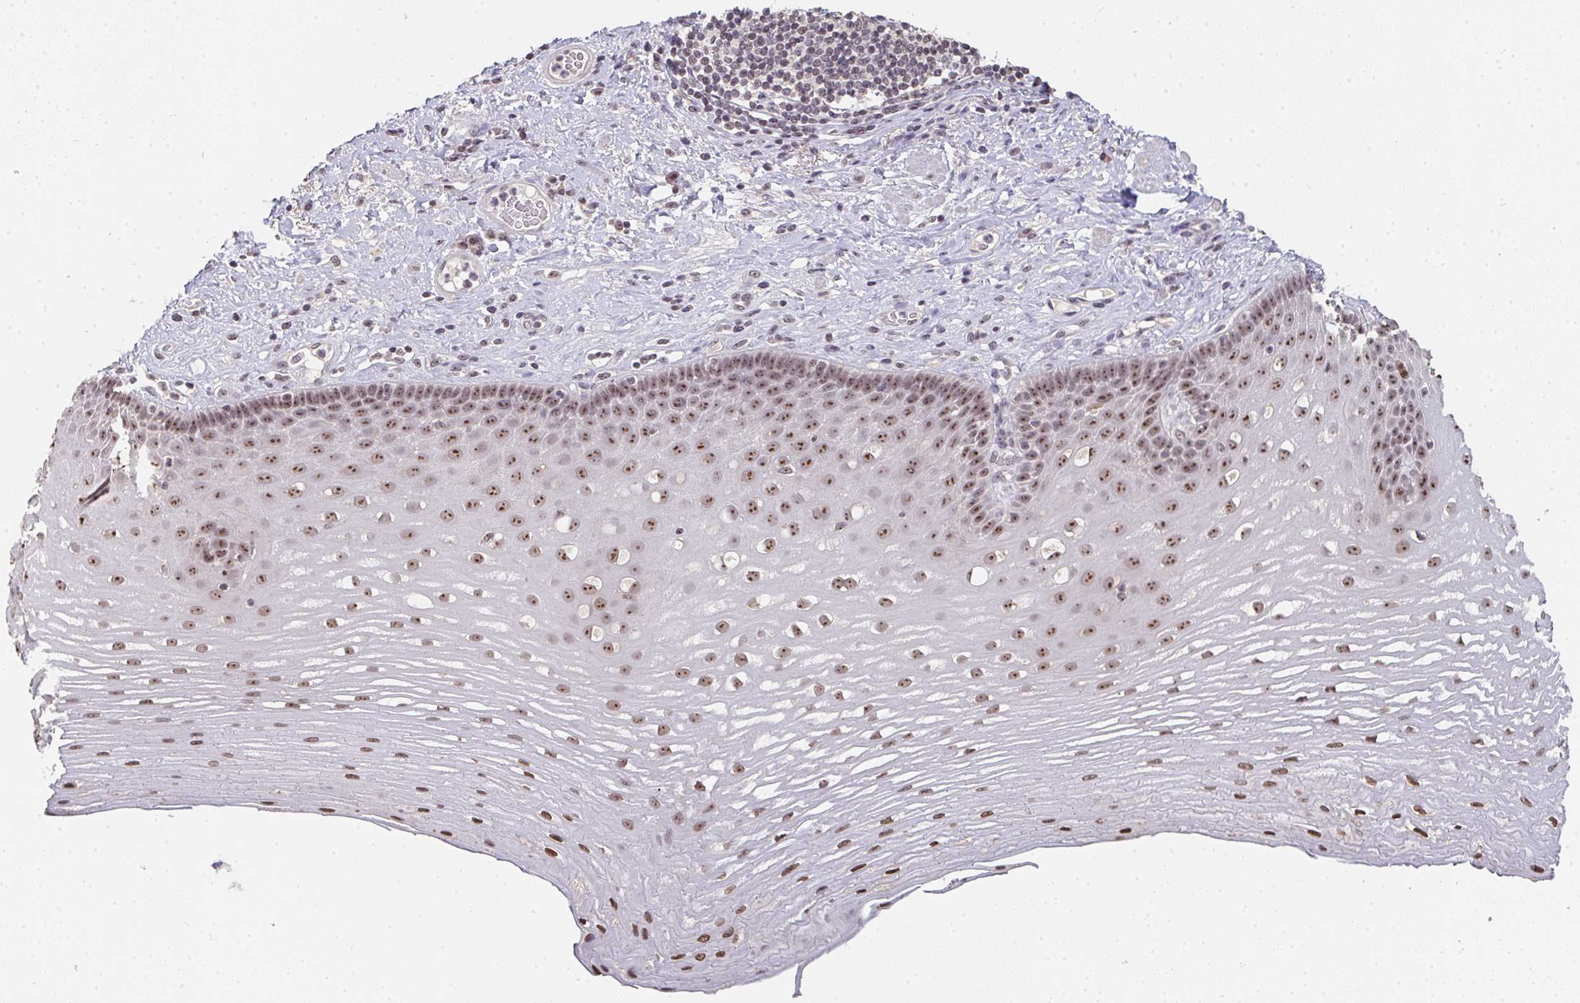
{"staining": {"intensity": "moderate", "quantity": ">75%", "location": "nuclear"}, "tissue": "esophagus", "cell_type": "Squamous epithelial cells", "image_type": "normal", "snomed": [{"axis": "morphology", "description": "Normal tissue, NOS"}, {"axis": "topography", "description": "Esophagus"}], "caption": "Unremarkable esophagus reveals moderate nuclear staining in approximately >75% of squamous epithelial cells Nuclei are stained in blue..", "gene": "DKC1", "patient": {"sex": "male", "age": 62}}